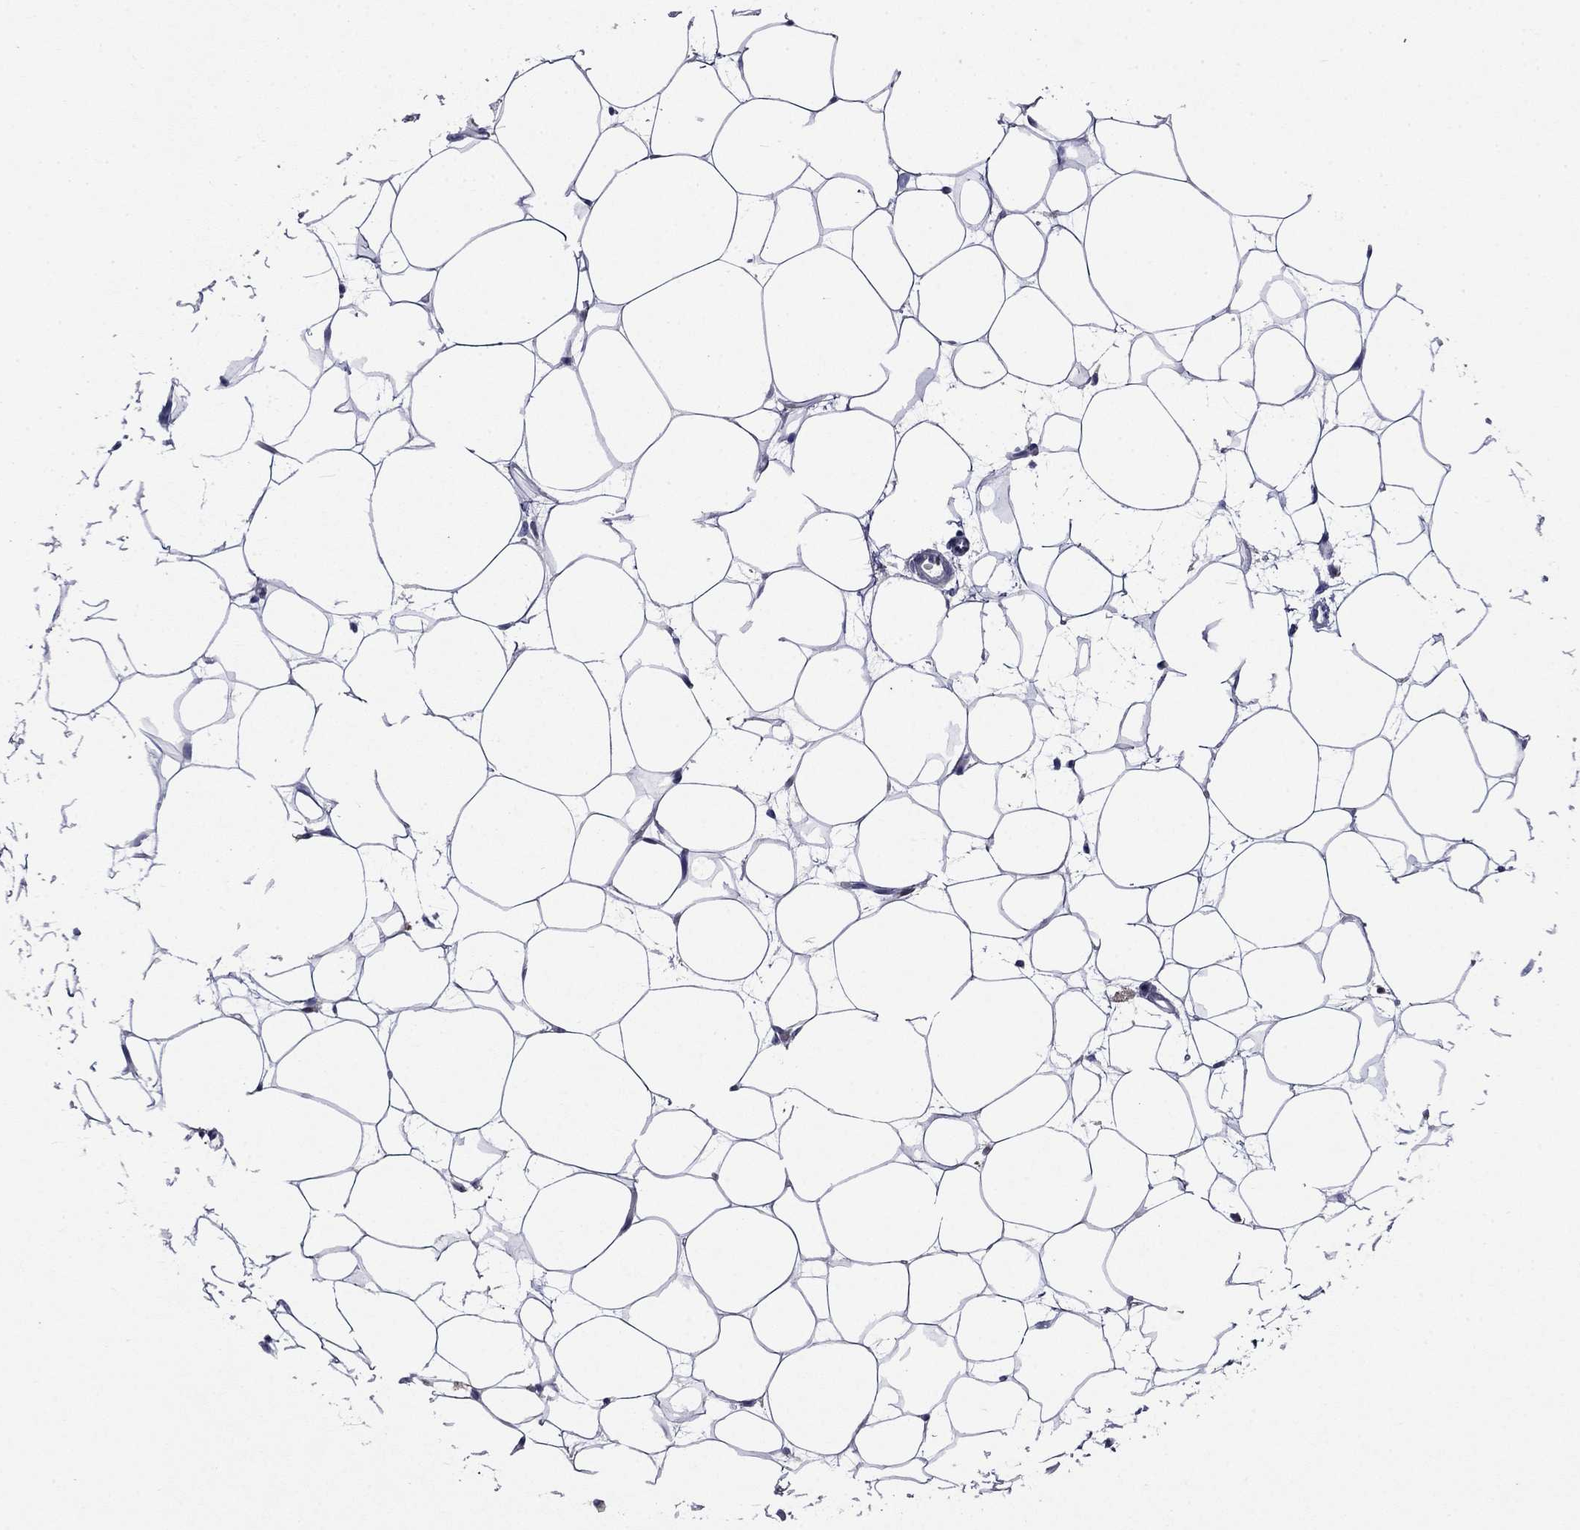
{"staining": {"intensity": "negative", "quantity": "none", "location": "none"}, "tissue": "breast", "cell_type": "Adipocytes", "image_type": "normal", "snomed": [{"axis": "morphology", "description": "Normal tissue, NOS"}, {"axis": "topography", "description": "Breast"}], "caption": "Adipocytes are negative for protein expression in benign human breast. (DAB (3,3'-diaminobenzidine) immunohistochemistry visualized using brightfield microscopy, high magnification).", "gene": "CFAP119", "patient": {"sex": "female", "age": 37}}